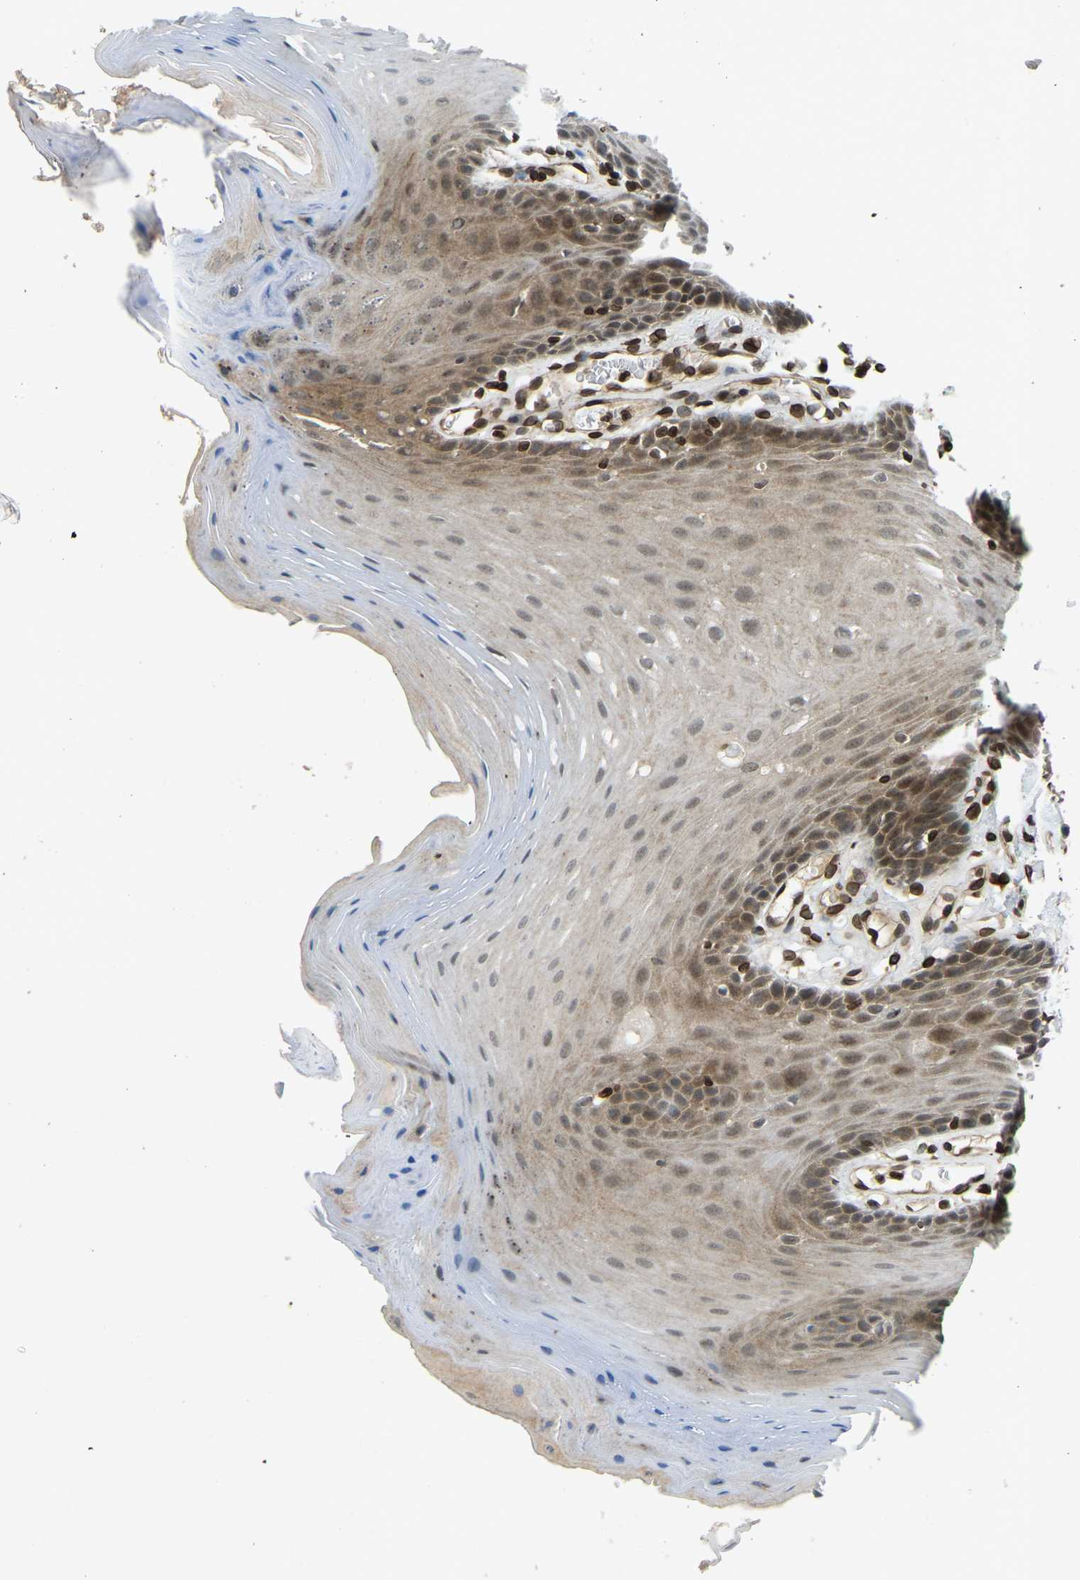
{"staining": {"intensity": "moderate", "quantity": "25%-75%", "location": "cytoplasmic/membranous,nuclear"}, "tissue": "oral mucosa", "cell_type": "Squamous epithelial cells", "image_type": "normal", "snomed": [{"axis": "morphology", "description": "Normal tissue, NOS"}, {"axis": "morphology", "description": "Squamous cell carcinoma, NOS"}, {"axis": "topography", "description": "Oral tissue"}, {"axis": "topography", "description": "Head-Neck"}], "caption": "Human oral mucosa stained for a protein (brown) exhibits moderate cytoplasmic/membranous,nuclear positive positivity in approximately 25%-75% of squamous epithelial cells.", "gene": "SYNE1", "patient": {"sex": "male", "age": 71}}